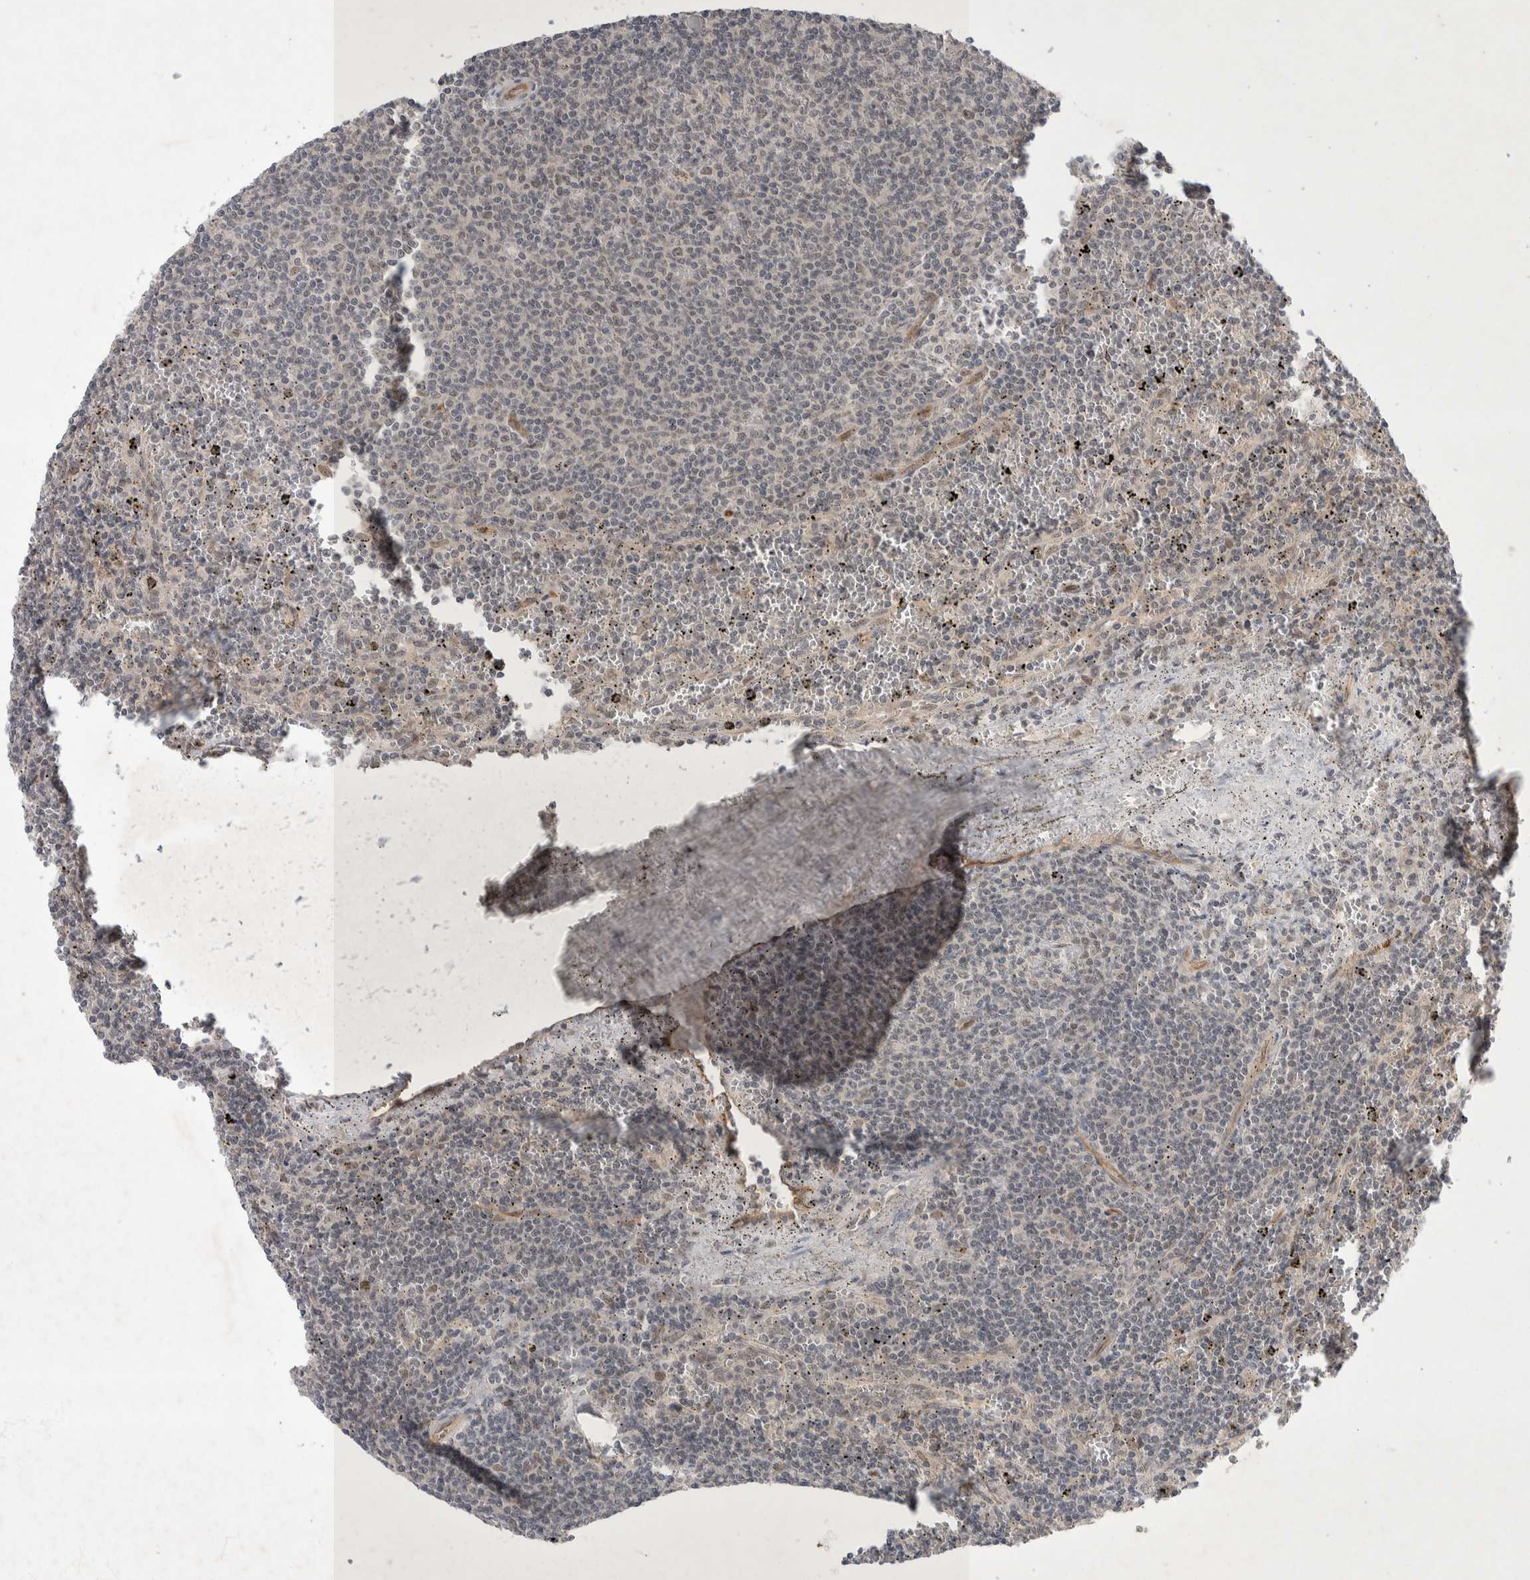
{"staining": {"intensity": "negative", "quantity": "none", "location": "none"}, "tissue": "lymphoma", "cell_type": "Tumor cells", "image_type": "cancer", "snomed": [{"axis": "morphology", "description": "Malignant lymphoma, non-Hodgkin's type, Low grade"}, {"axis": "topography", "description": "Spleen"}], "caption": "Immunohistochemistry image of neoplastic tissue: human low-grade malignant lymphoma, non-Hodgkin's type stained with DAB displays no significant protein staining in tumor cells.", "gene": "ZNF704", "patient": {"sex": "female", "age": 50}}